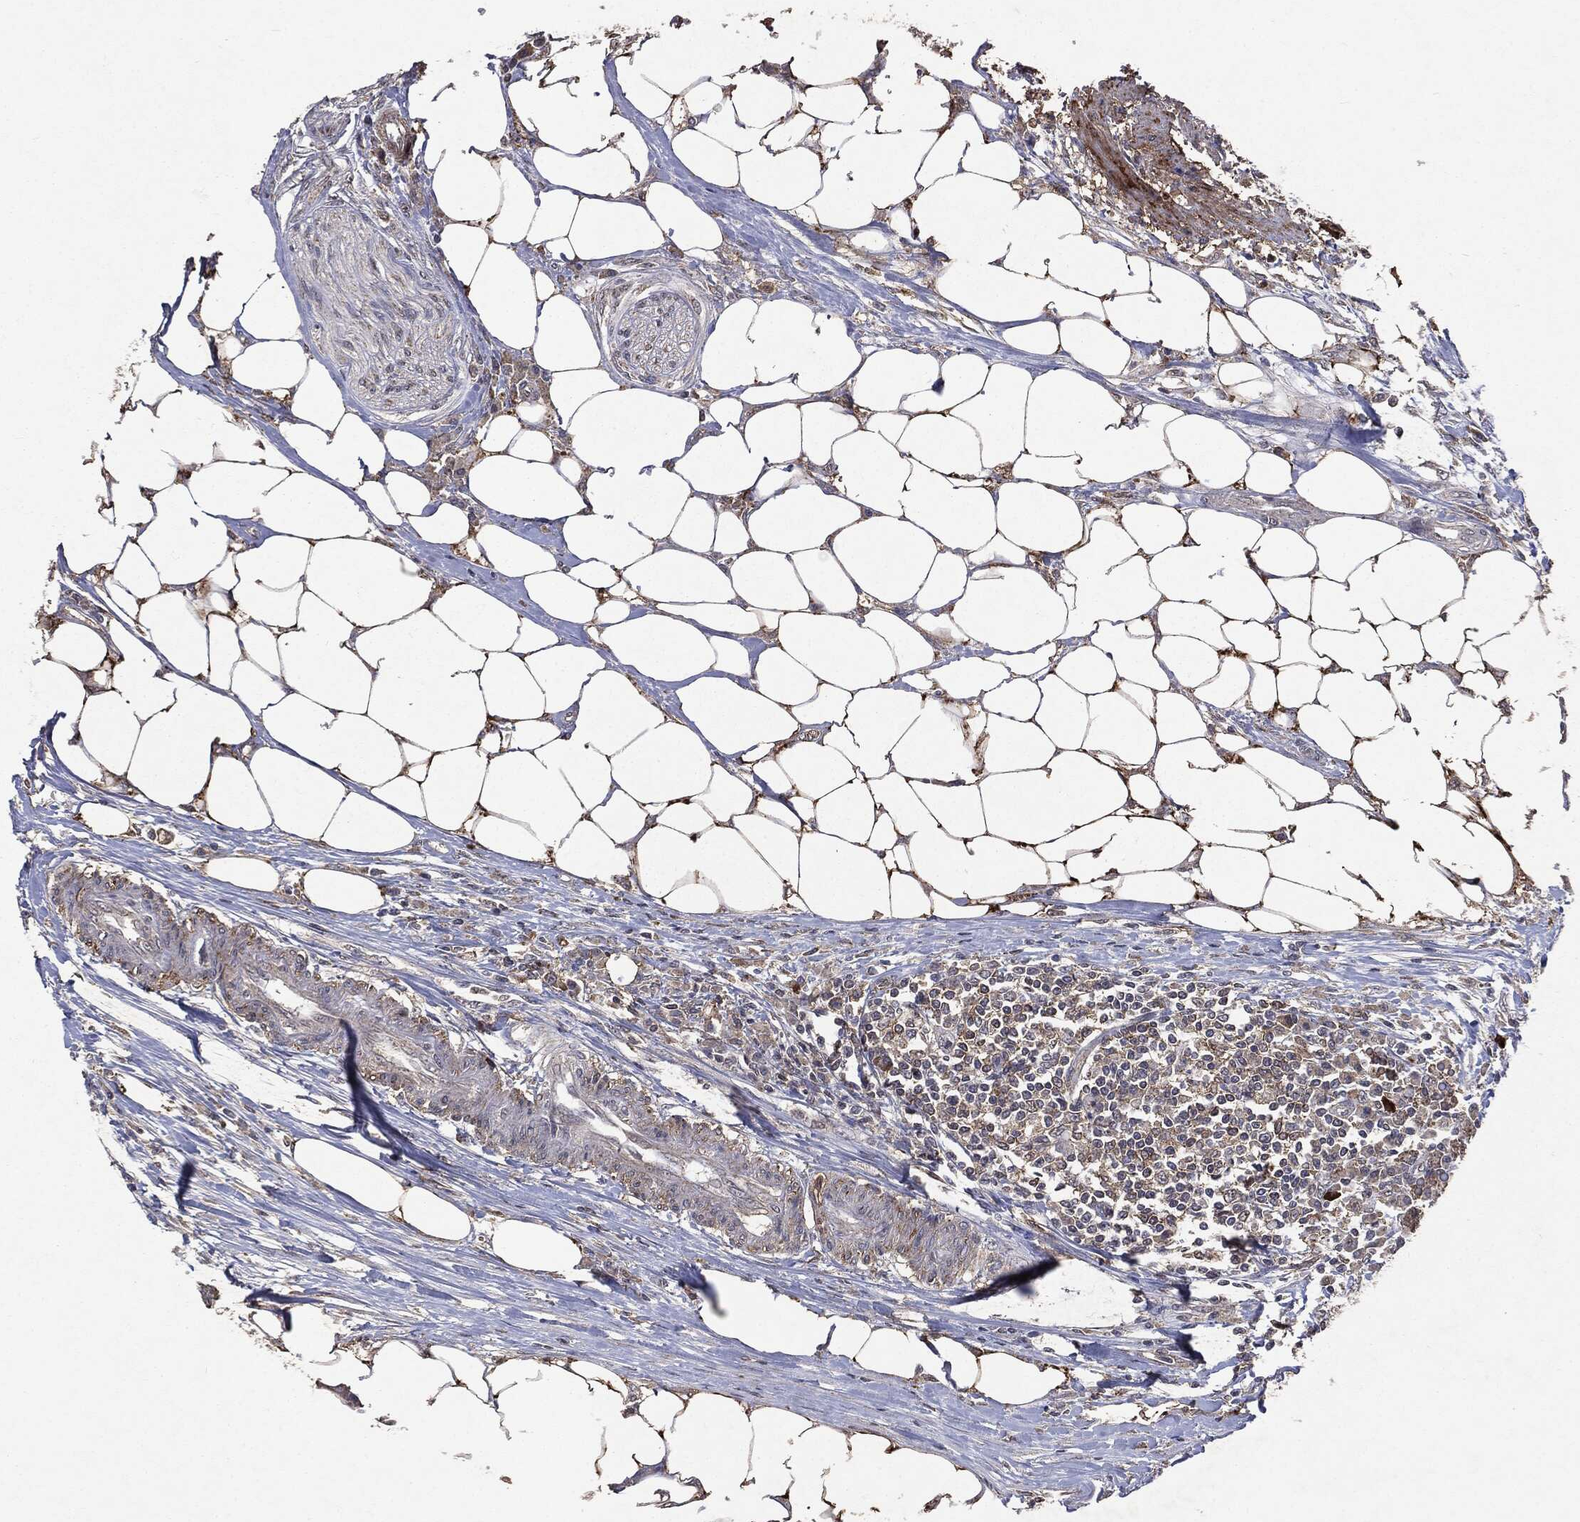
{"staining": {"intensity": "negative", "quantity": "none", "location": "none"}, "tissue": "colorectal cancer", "cell_type": "Tumor cells", "image_type": "cancer", "snomed": [{"axis": "morphology", "description": "Adenocarcinoma, NOS"}, {"axis": "topography", "description": "Colon"}], "caption": "Immunohistochemical staining of adenocarcinoma (colorectal) displays no significant staining in tumor cells. (DAB immunohistochemistry (IHC) with hematoxylin counter stain).", "gene": "PTEN", "patient": {"sex": "male", "age": 71}}